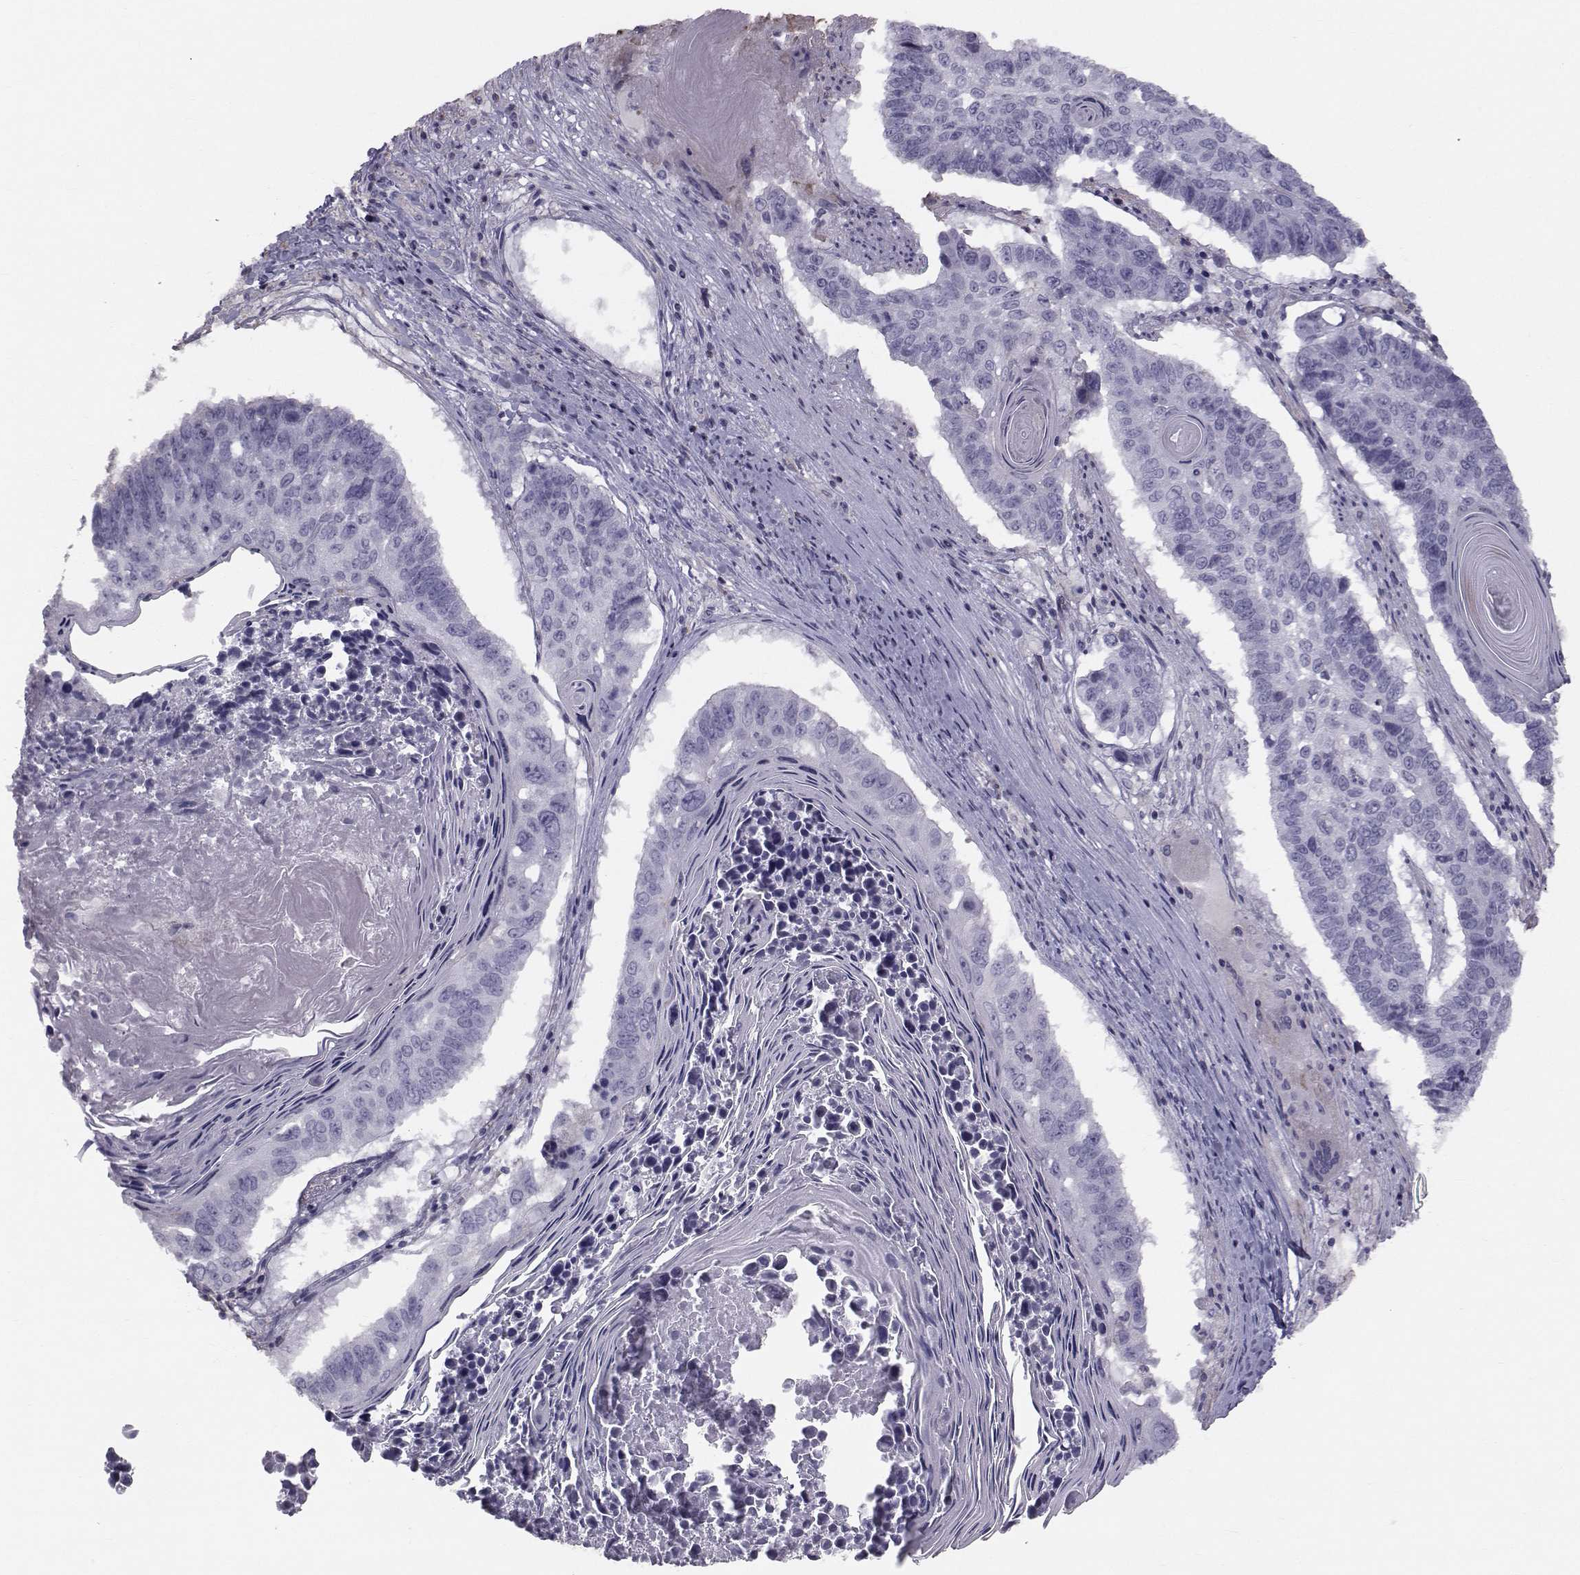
{"staining": {"intensity": "negative", "quantity": "none", "location": "none"}, "tissue": "lung cancer", "cell_type": "Tumor cells", "image_type": "cancer", "snomed": [{"axis": "morphology", "description": "Squamous cell carcinoma, NOS"}, {"axis": "topography", "description": "Lung"}], "caption": "Immunohistochemistry photomicrograph of neoplastic tissue: human lung cancer stained with DAB (3,3'-diaminobenzidine) displays no significant protein positivity in tumor cells.", "gene": "GARIN3", "patient": {"sex": "male", "age": 73}}